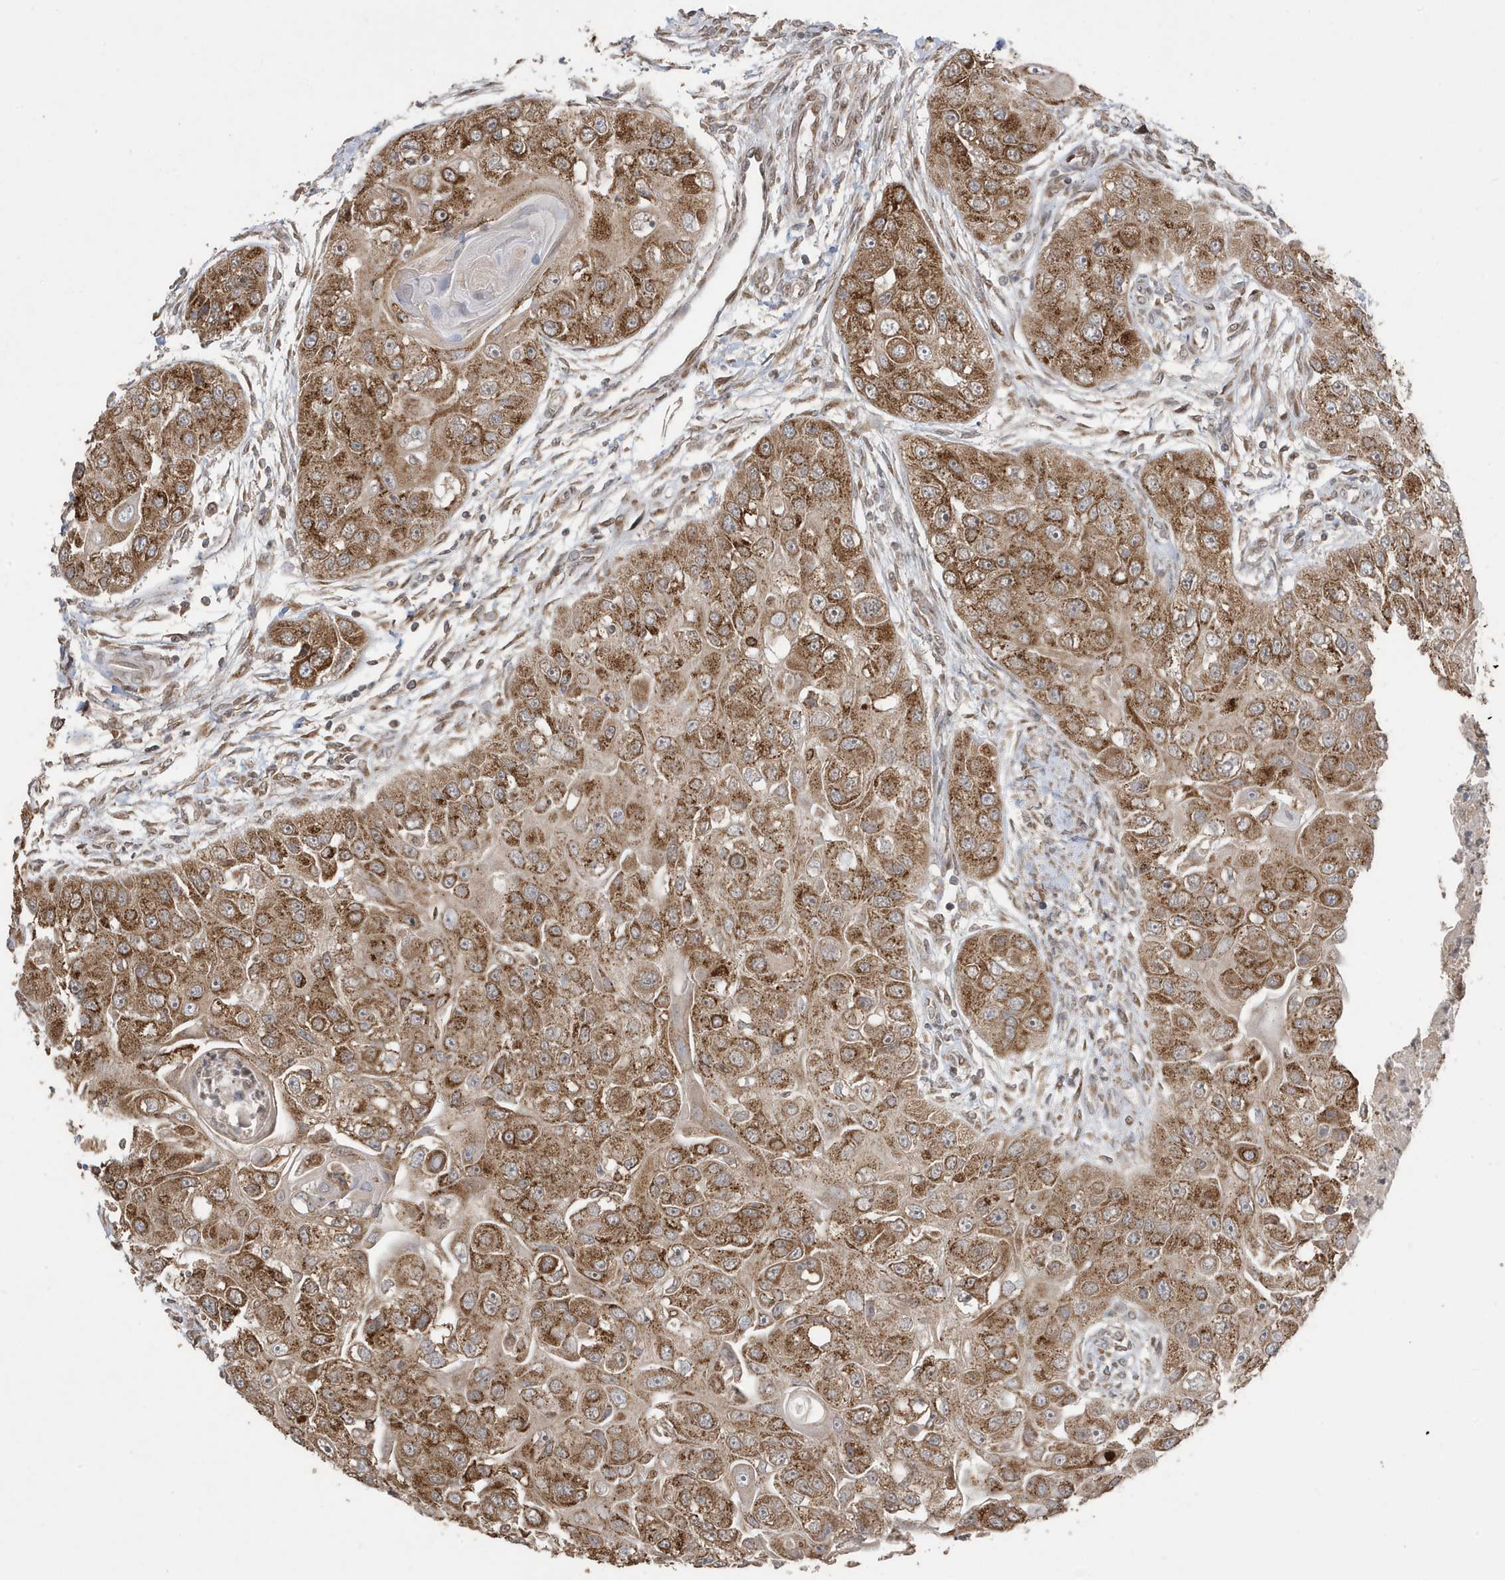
{"staining": {"intensity": "moderate", "quantity": ">75%", "location": "cytoplasmic/membranous"}, "tissue": "head and neck cancer", "cell_type": "Tumor cells", "image_type": "cancer", "snomed": [{"axis": "morphology", "description": "Normal tissue, NOS"}, {"axis": "morphology", "description": "Squamous cell carcinoma, NOS"}, {"axis": "topography", "description": "Skeletal muscle"}, {"axis": "topography", "description": "Head-Neck"}], "caption": "Moderate cytoplasmic/membranous expression for a protein is appreciated in about >75% of tumor cells of head and neck squamous cell carcinoma using immunohistochemistry.", "gene": "RER1", "patient": {"sex": "male", "age": 51}}